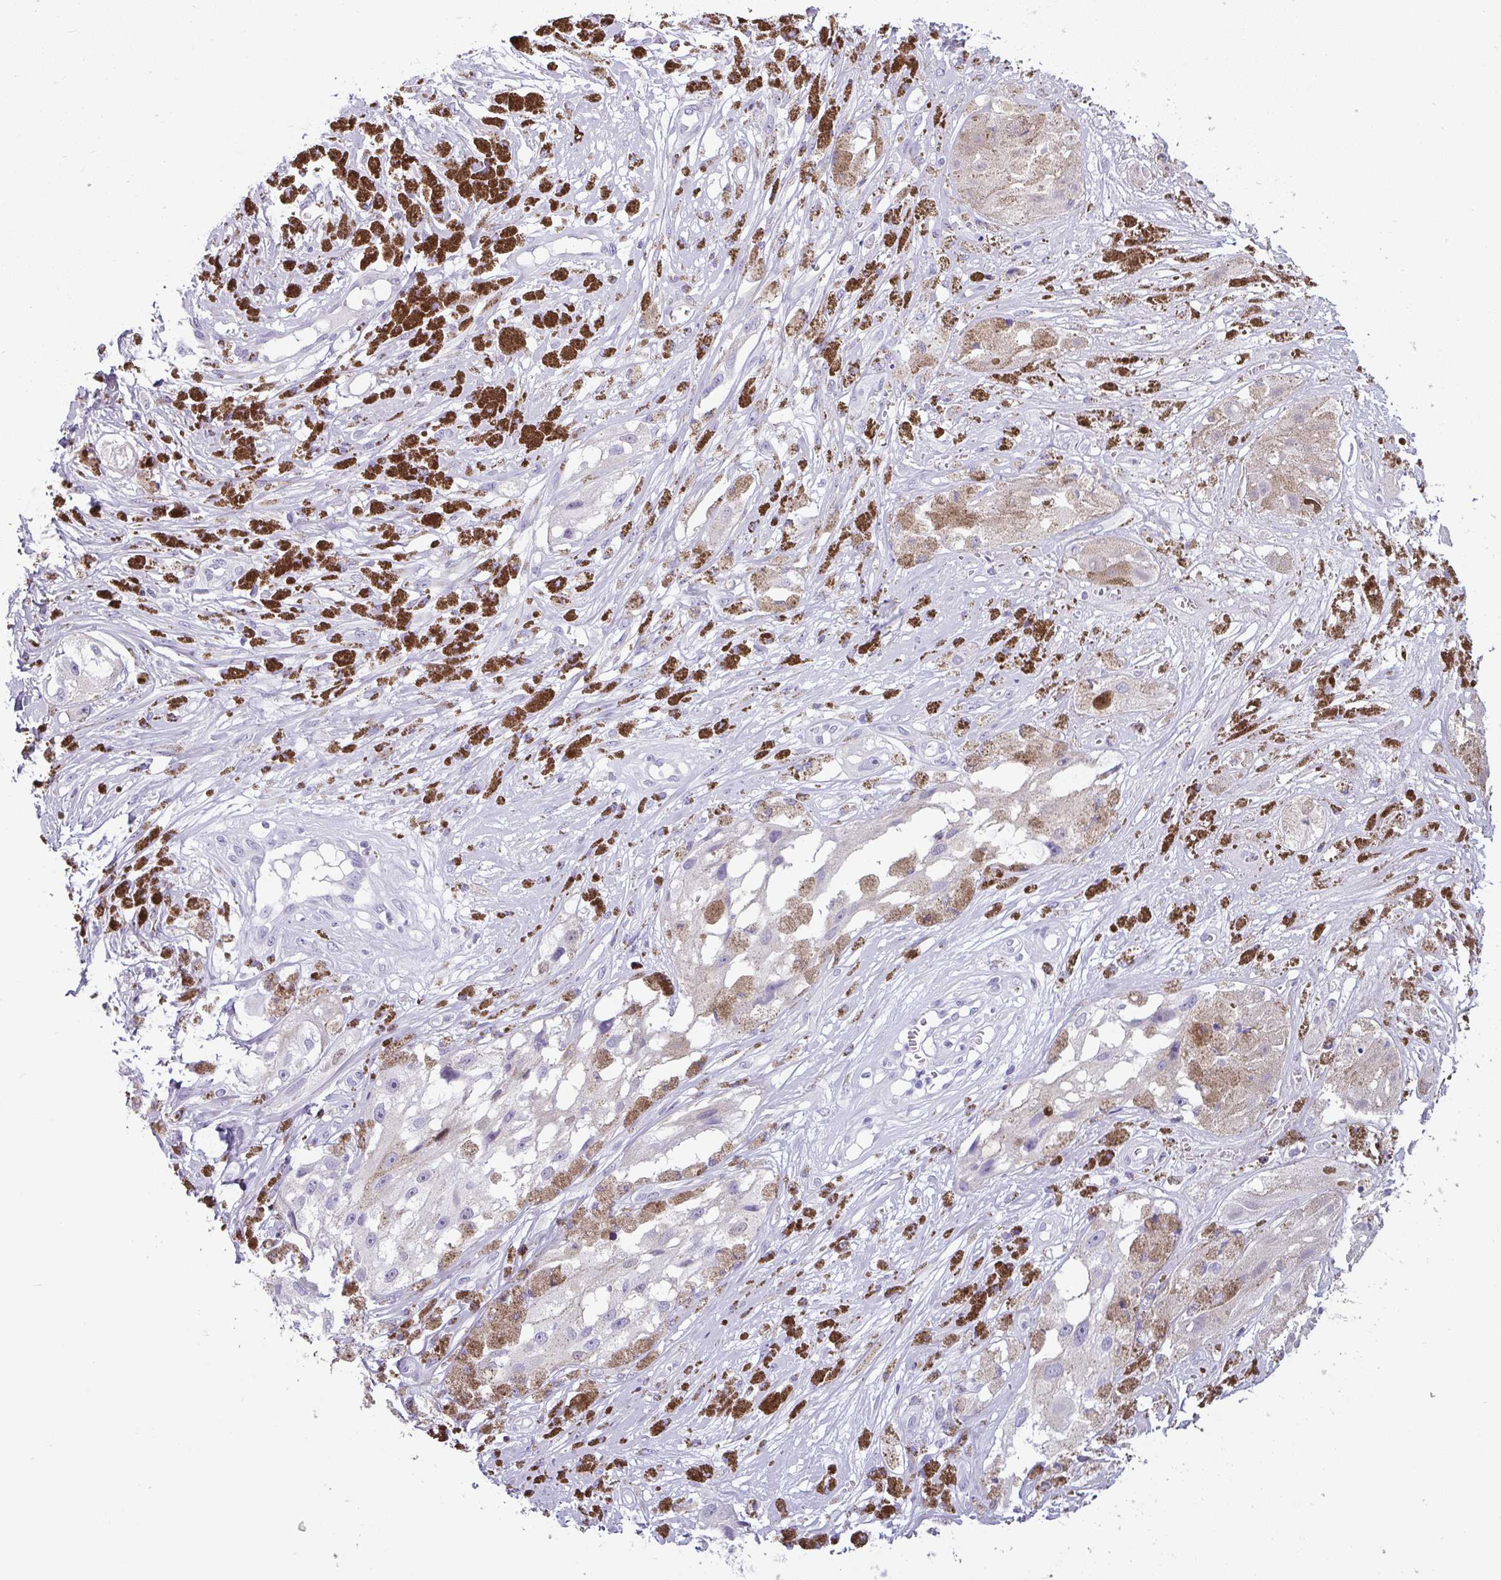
{"staining": {"intensity": "moderate", "quantity": "<25%", "location": "cytoplasmic/membranous"}, "tissue": "melanoma", "cell_type": "Tumor cells", "image_type": "cancer", "snomed": [{"axis": "morphology", "description": "Malignant melanoma, NOS"}, {"axis": "topography", "description": "Skin"}], "caption": "This is an image of IHC staining of malignant melanoma, which shows moderate staining in the cytoplasmic/membranous of tumor cells.", "gene": "VCY1B", "patient": {"sex": "male", "age": 88}}